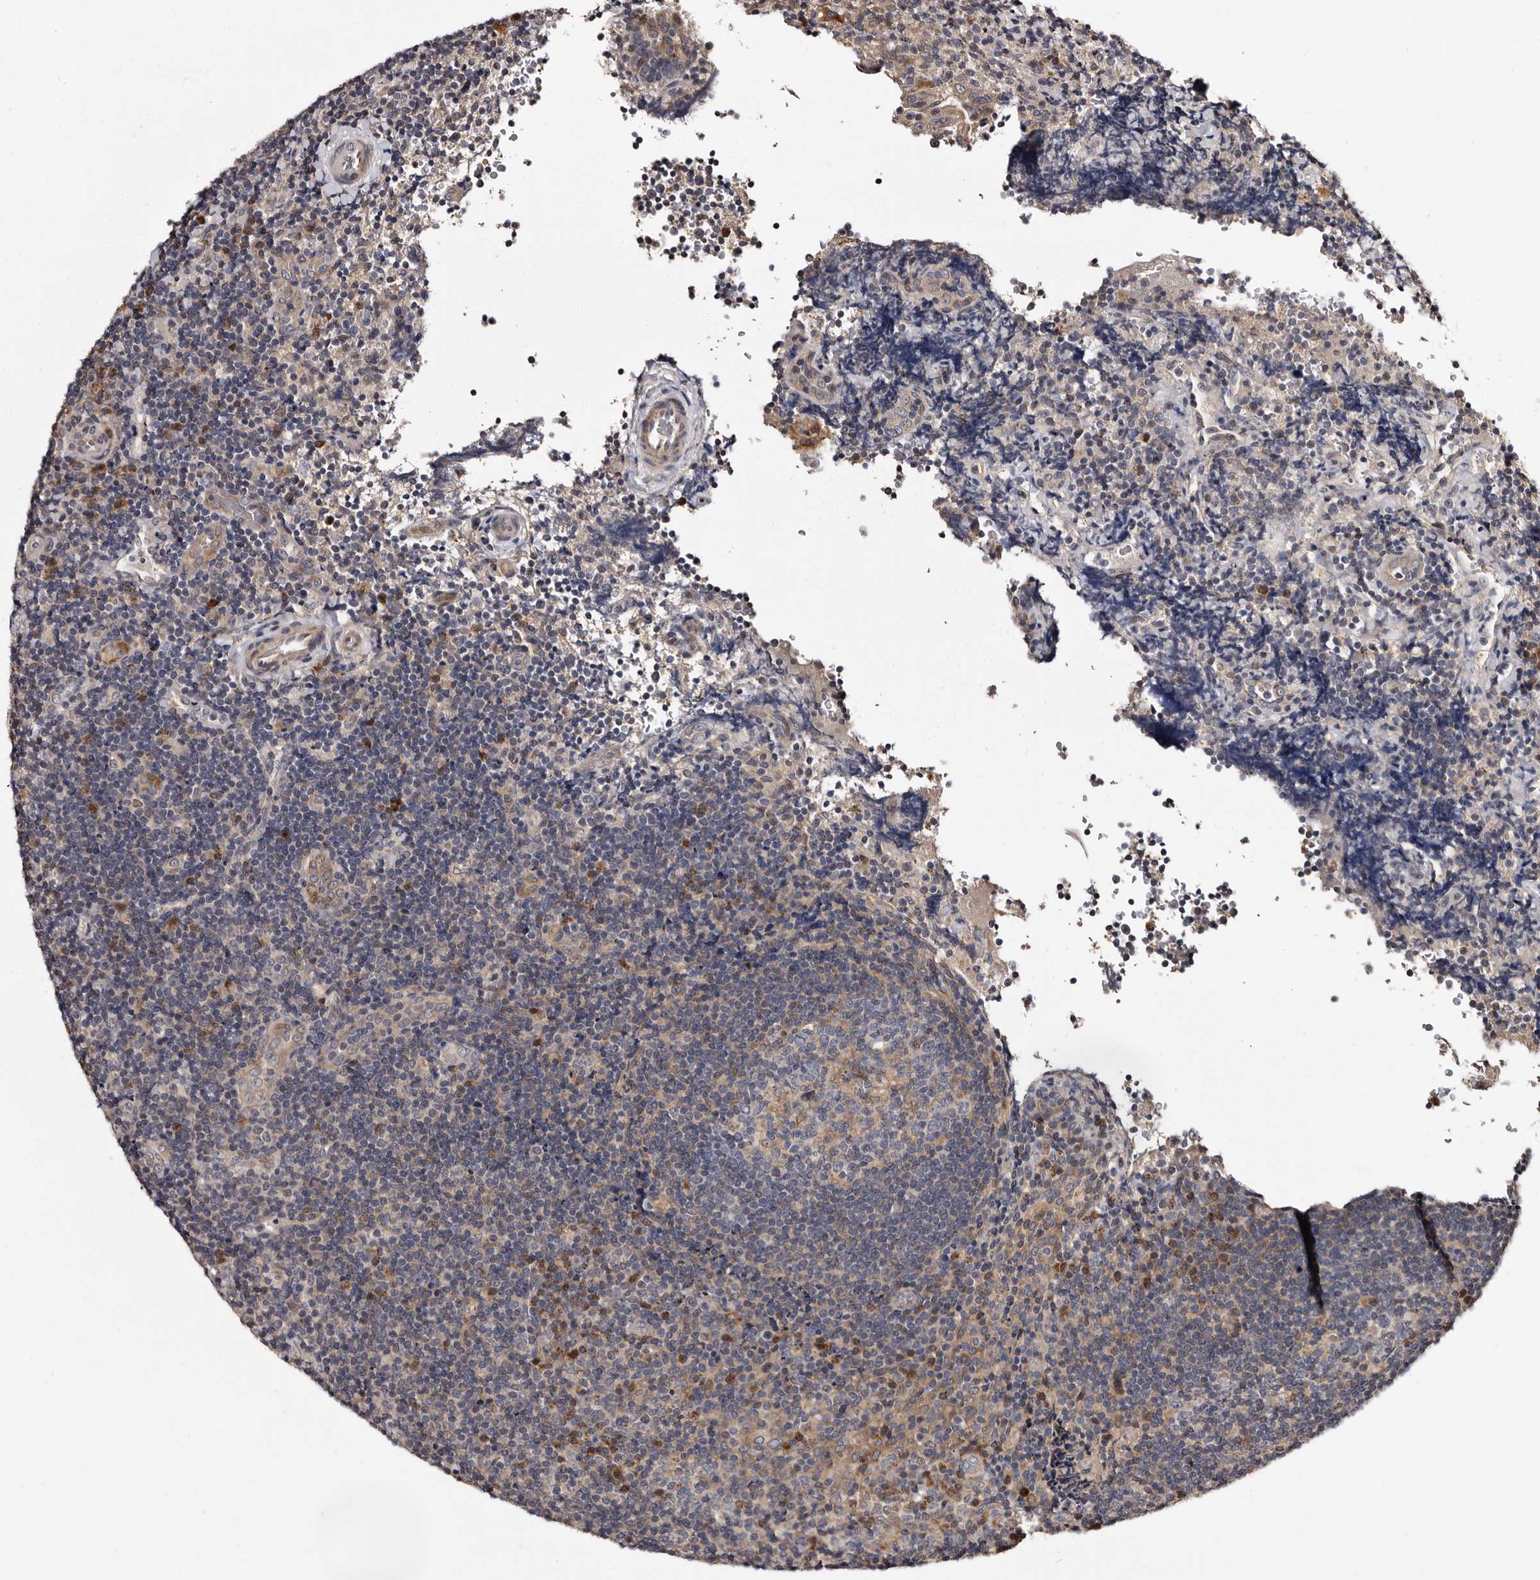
{"staining": {"intensity": "weak", "quantity": "<25%", "location": "cytoplasmic/membranous"}, "tissue": "lymphoma", "cell_type": "Tumor cells", "image_type": "cancer", "snomed": [{"axis": "morphology", "description": "Malignant lymphoma, non-Hodgkin's type, High grade"}, {"axis": "topography", "description": "Tonsil"}], "caption": "Immunohistochemistry image of neoplastic tissue: lymphoma stained with DAB shows no significant protein staining in tumor cells. Brightfield microscopy of IHC stained with DAB (brown) and hematoxylin (blue), captured at high magnification.", "gene": "DNPH1", "patient": {"sex": "female", "age": 36}}